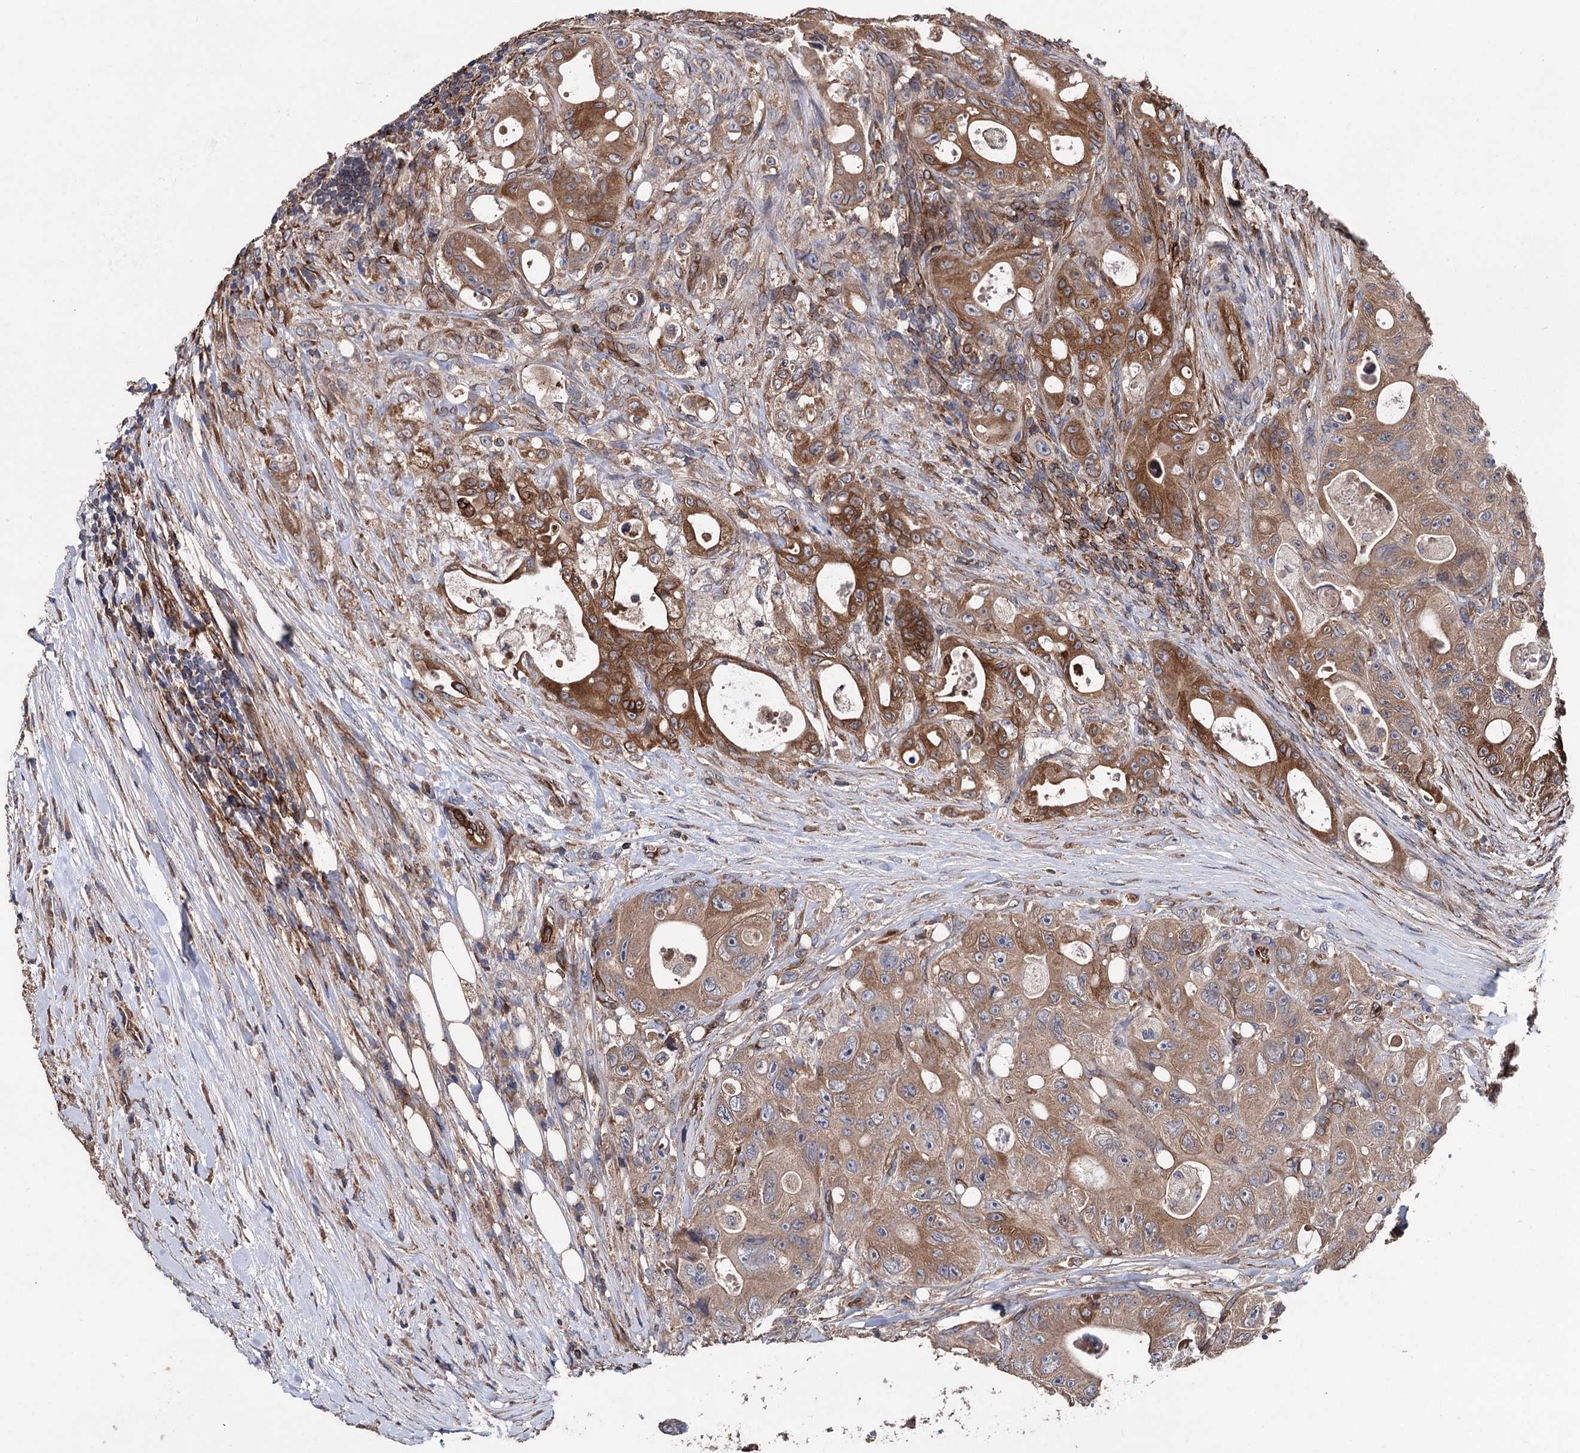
{"staining": {"intensity": "moderate", "quantity": ">75%", "location": "cytoplasmic/membranous"}, "tissue": "colorectal cancer", "cell_type": "Tumor cells", "image_type": "cancer", "snomed": [{"axis": "morphology", "description": "Adenocarcinoma, NOS"}, {"axis": "topography", "description": "Colon"}], "caption": "Immunohistochemistry staining of colorectal cancer (adenocarcinoma), which demonstrates medium levels of moderate cytoplasmic/membranous expression in approximately >75% of tumor cells indicating moderate cytoplasmic/membranous protein expression. The staining was performed using DAB (3,3'-diaminobenzidine) (brown) for protein detection and nuclei were counterstained in hematoxylin (blue).", "gene": "STING1", "patient": {"sex": "female", "age": 46}}